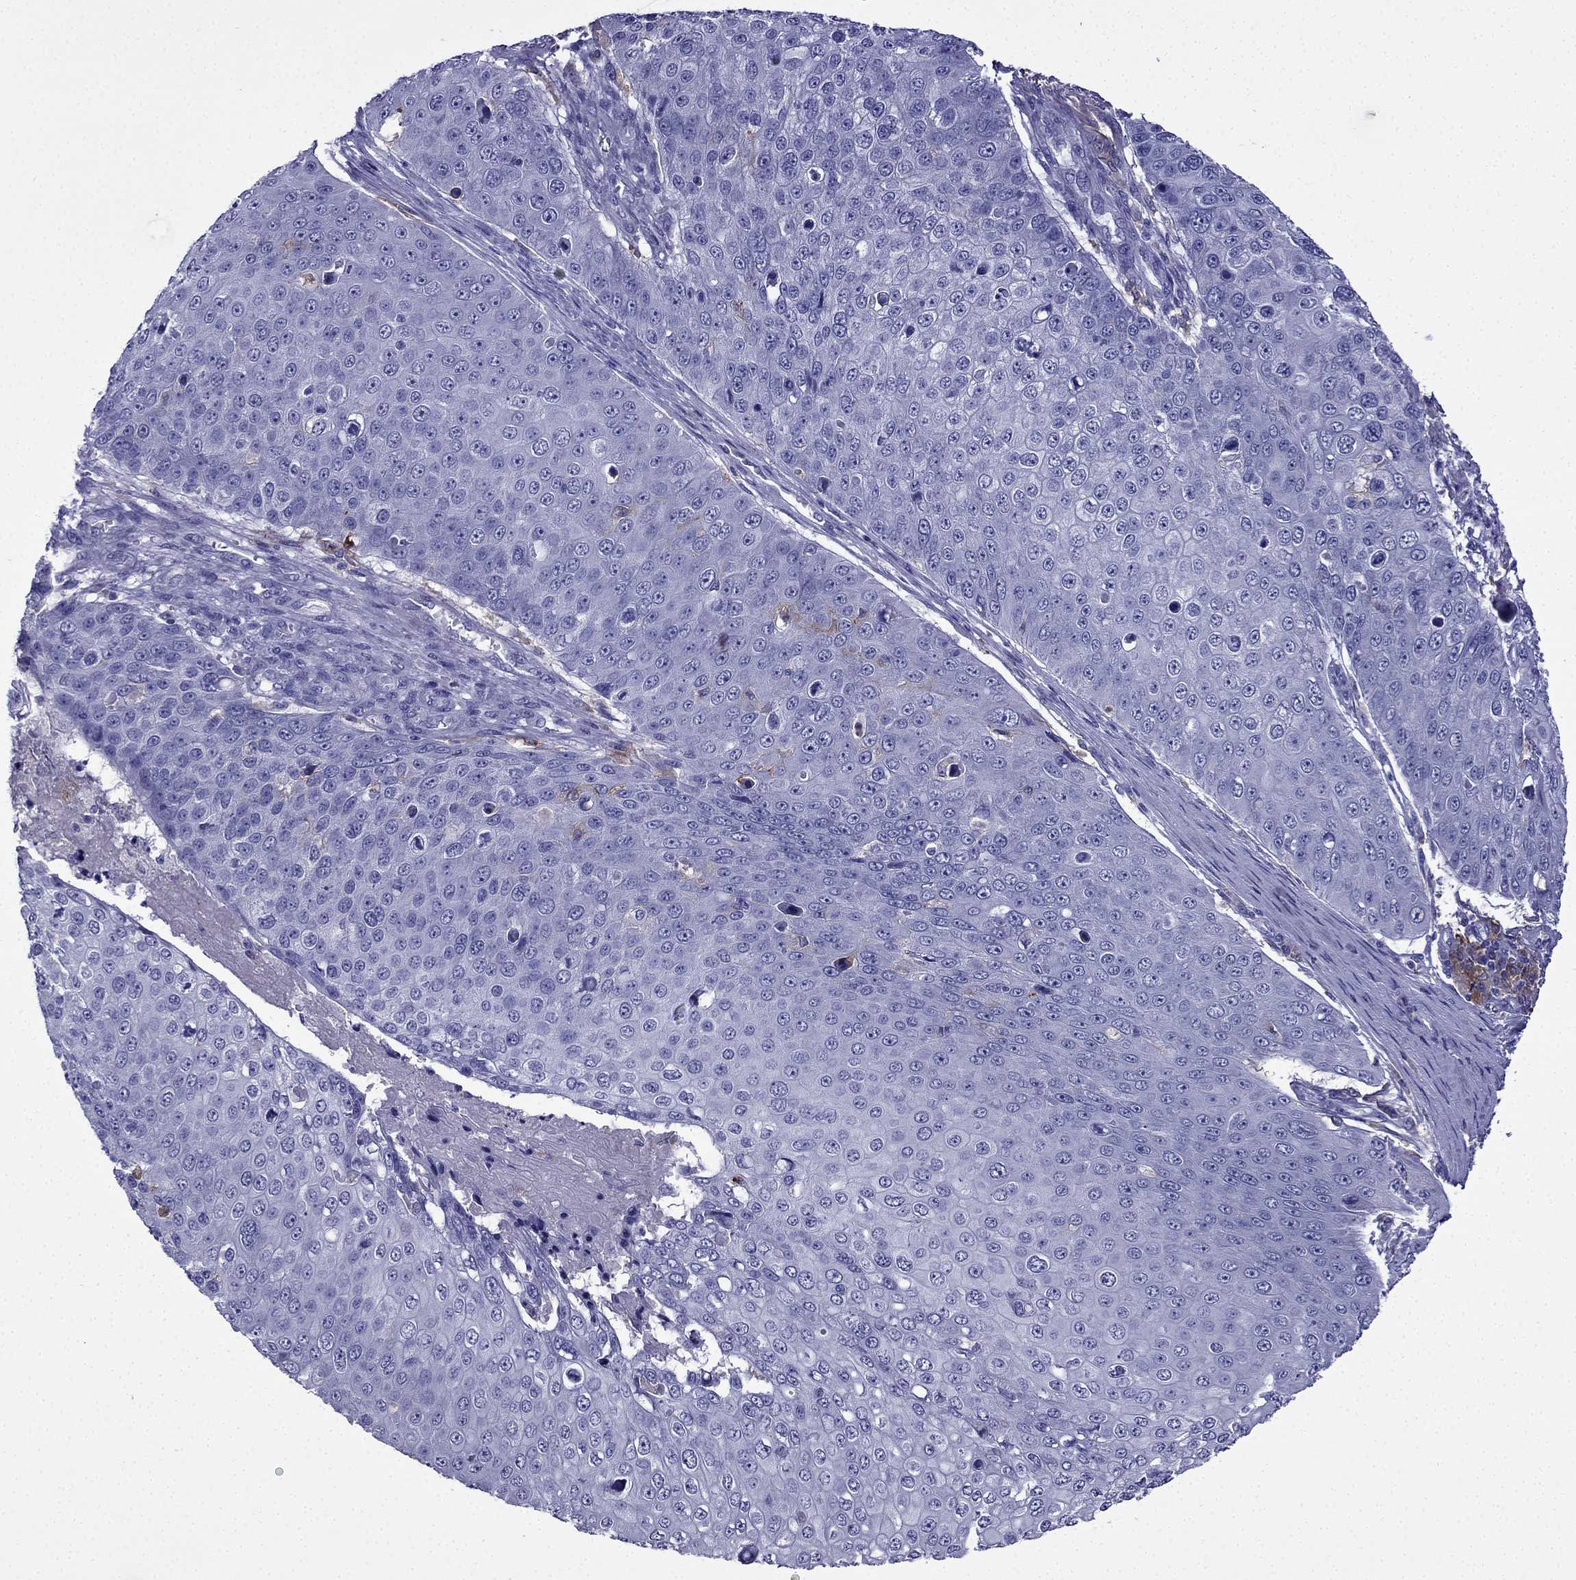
{"staining": {"intensity": "negative", "quantity": "none", "location": "none"}, "tissue": "skin cancer", "cell_type": "Tumor cells", "image_type": "cancer", "snomed": [{"axis": "morphology", "description": "Squamous cell carcinoma, NOS"}, {"axis": "topography", "description": "Skin"}], "caption": "Human skin squamous cell carcinoma stained for a protein using IHC exhibits no expression in tumor cells.", "gene": "TSSK4", "patient": {"sex": "male", "age": 71}}